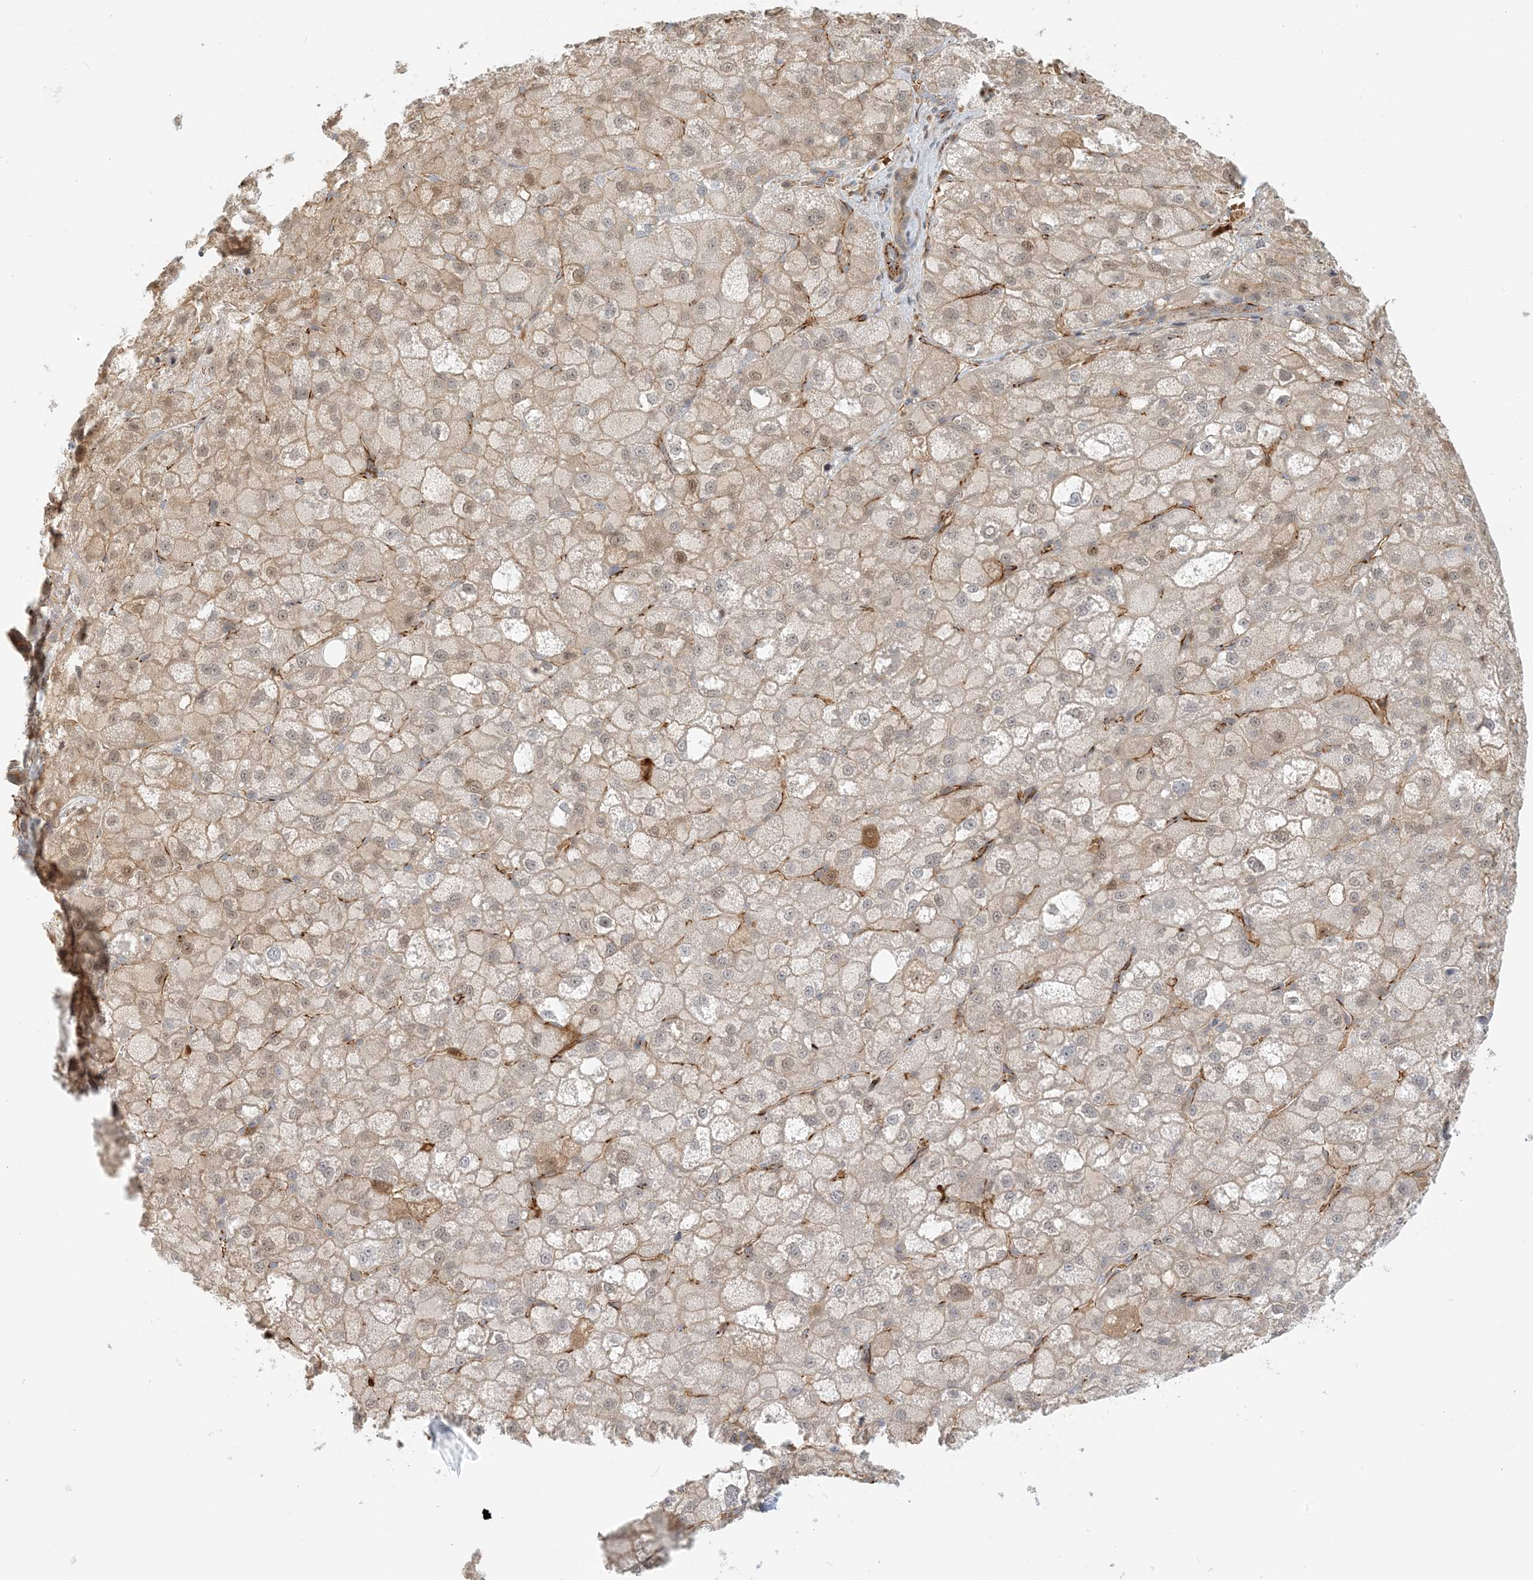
{"staining": {"intensity": "weak", "quantity": "25%-75%", "location": "cytoplasmic/membranous,nuclear"}, "tissue": "liver cancer", "cell_type": "Tumor cells", "image_type": "cancer", "snomed": [{"axis": "morphology", "description": "Carcinoma, Hepatocellular, NOS"}, {"axis": "topography", "description": "Liver"}], "caption": "The image shows immunohistochemical staining of liver hepatocellular carcinoma. There is weak cytoplasmic/membranous and nuclear positivity is appreciated in about 25%-75% of tumor cells. (DAB (3,3'-diaminobenzidine) = brown stain, brightfield microscopy at high magnification).", "gene": "MAPKBP1", "patient": {"sex": "male", "age": 57}}